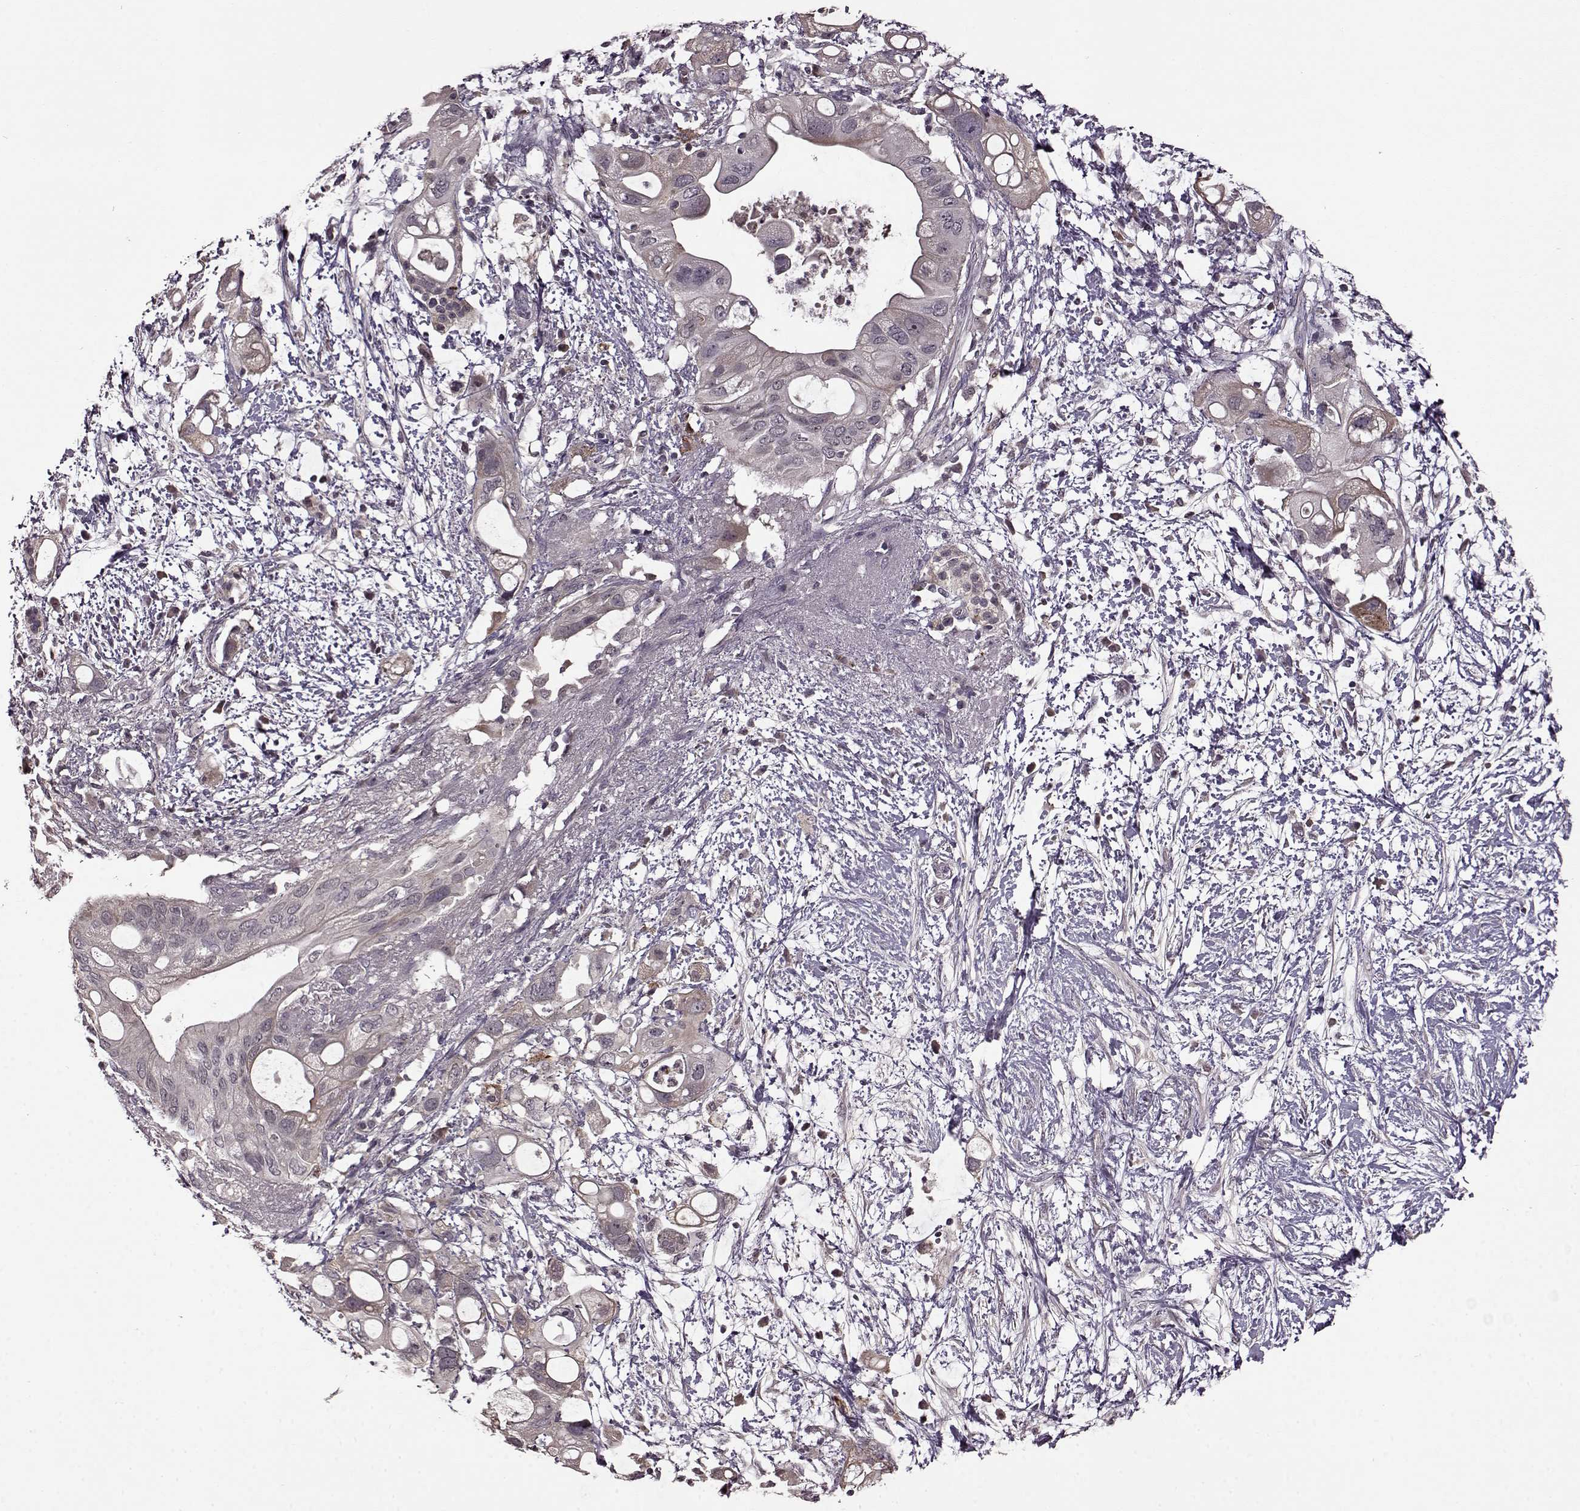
{"staining": {"intensity": "weak", "quantity": "<25%", "location": "cytoplasmic/membranous"}, "tissue": "pancreatic cancer", "cell_type": "Tumor cells", "image_type": "cancer", "snomed": [{"axis": "morphology", "description": "Adenocarcinoma, NOS"}, {"axis": "topography", "description": "Pancreas"}], "caption": "A high-resolution micrograph shows IHC staining of pancreatic cancer, which reveals no significant expression in tumor cells.", "gene": "MAIP1", "patient": {"sex": "female", "age": 72}}